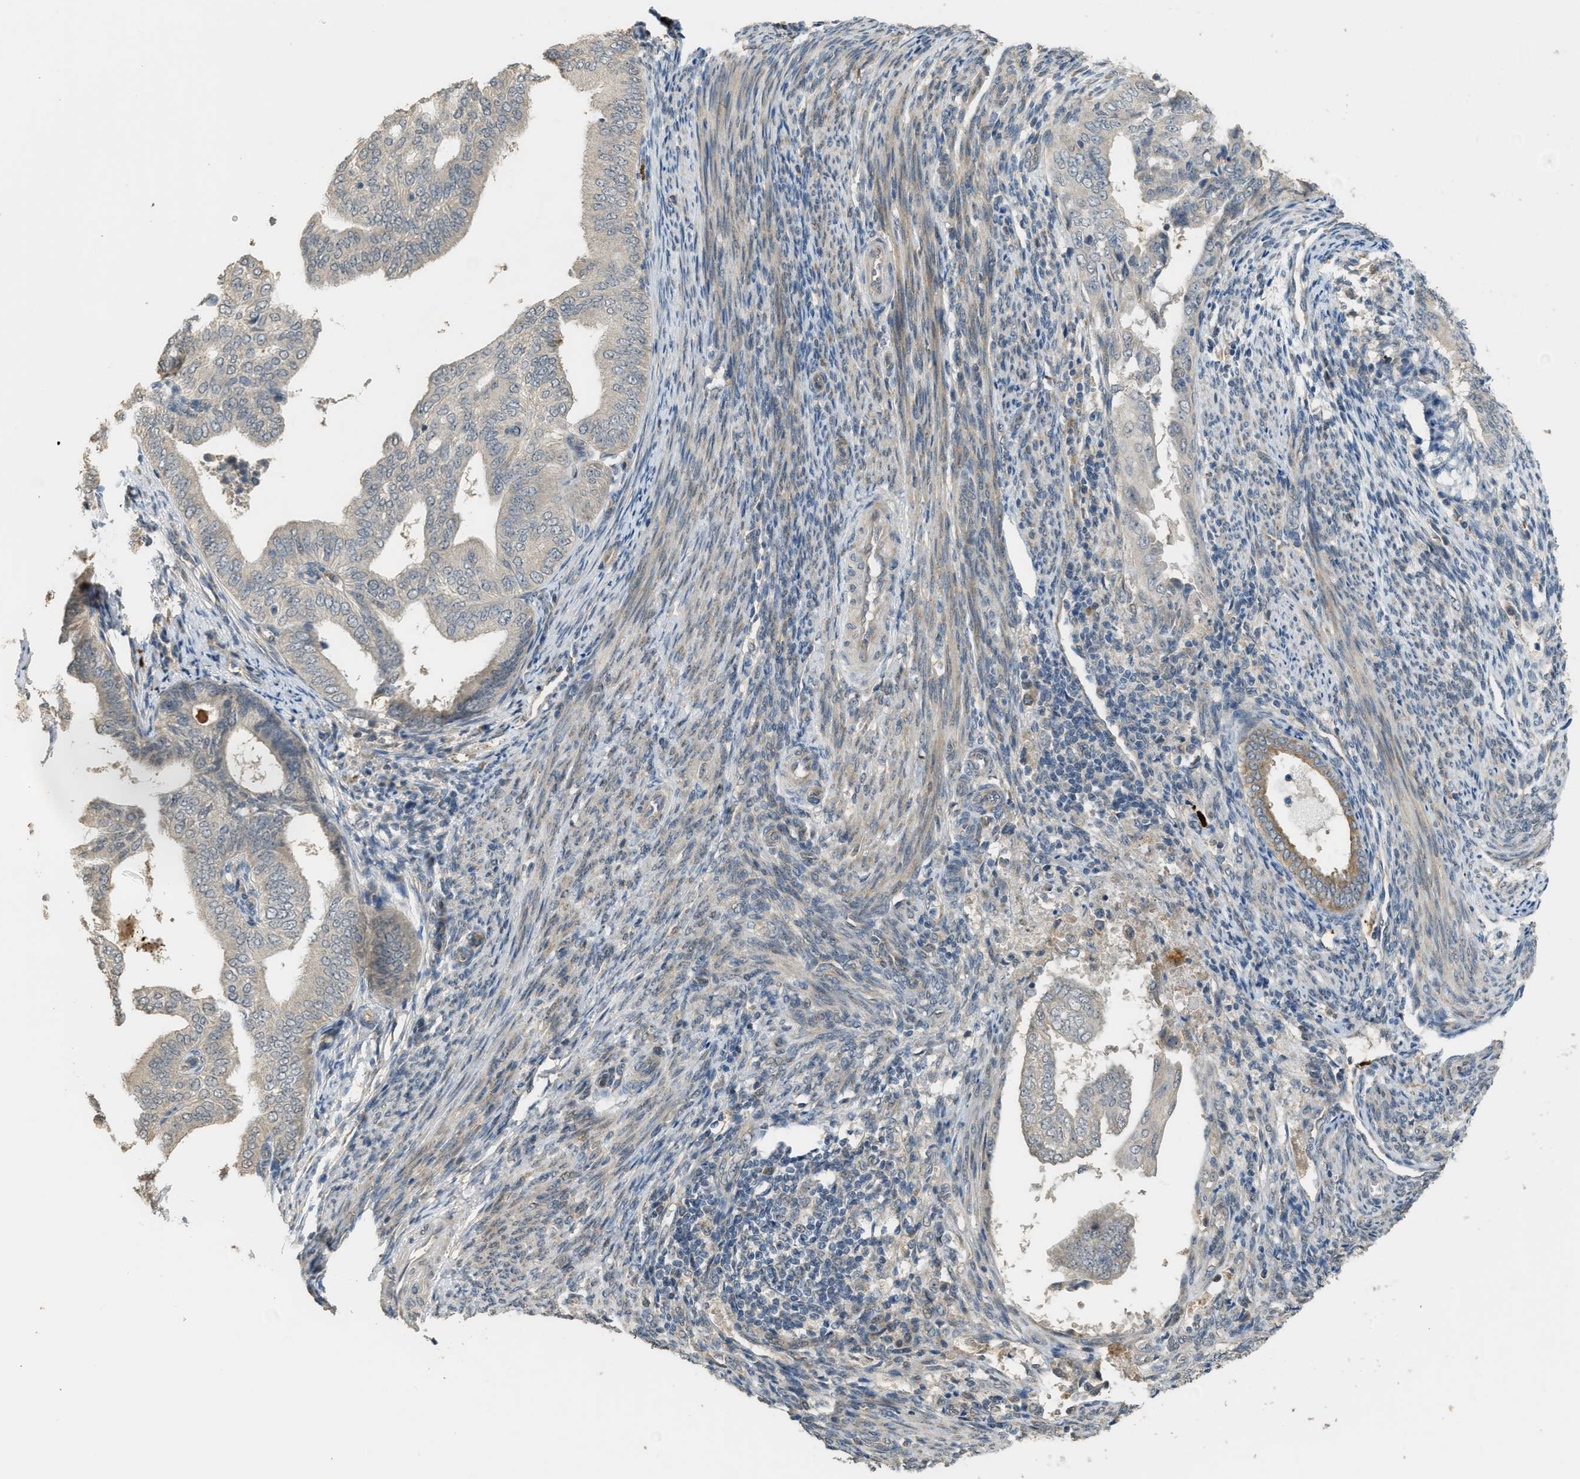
{"staining": {"intensity": "weak", "quantity": "<25%", "location": "cytoplasmic/membranous"}, "tissue": "endometrial cancer", "cell_type": "Tumor cells", "image_type": "cancer", "snomed": [{"axis": "morphology", "description": "Adenocarcinoma, NOS"}, {"axis": "topography", "description": "Endometrium"}], "caption": "This histopathology image is of endometrial adenocarcinoma stained with IHC to label a protein in brown with the nuclei are counter-stained blue. There is no staining in tumor cells. The staining was performed using DAB to visualize the protein expression in brown, while the nuclei were stained in blue with hematoxylin (Magnification: 20x).", "gene": "IGF2BP2", "patient": {"sex": "female", "age": 58}}